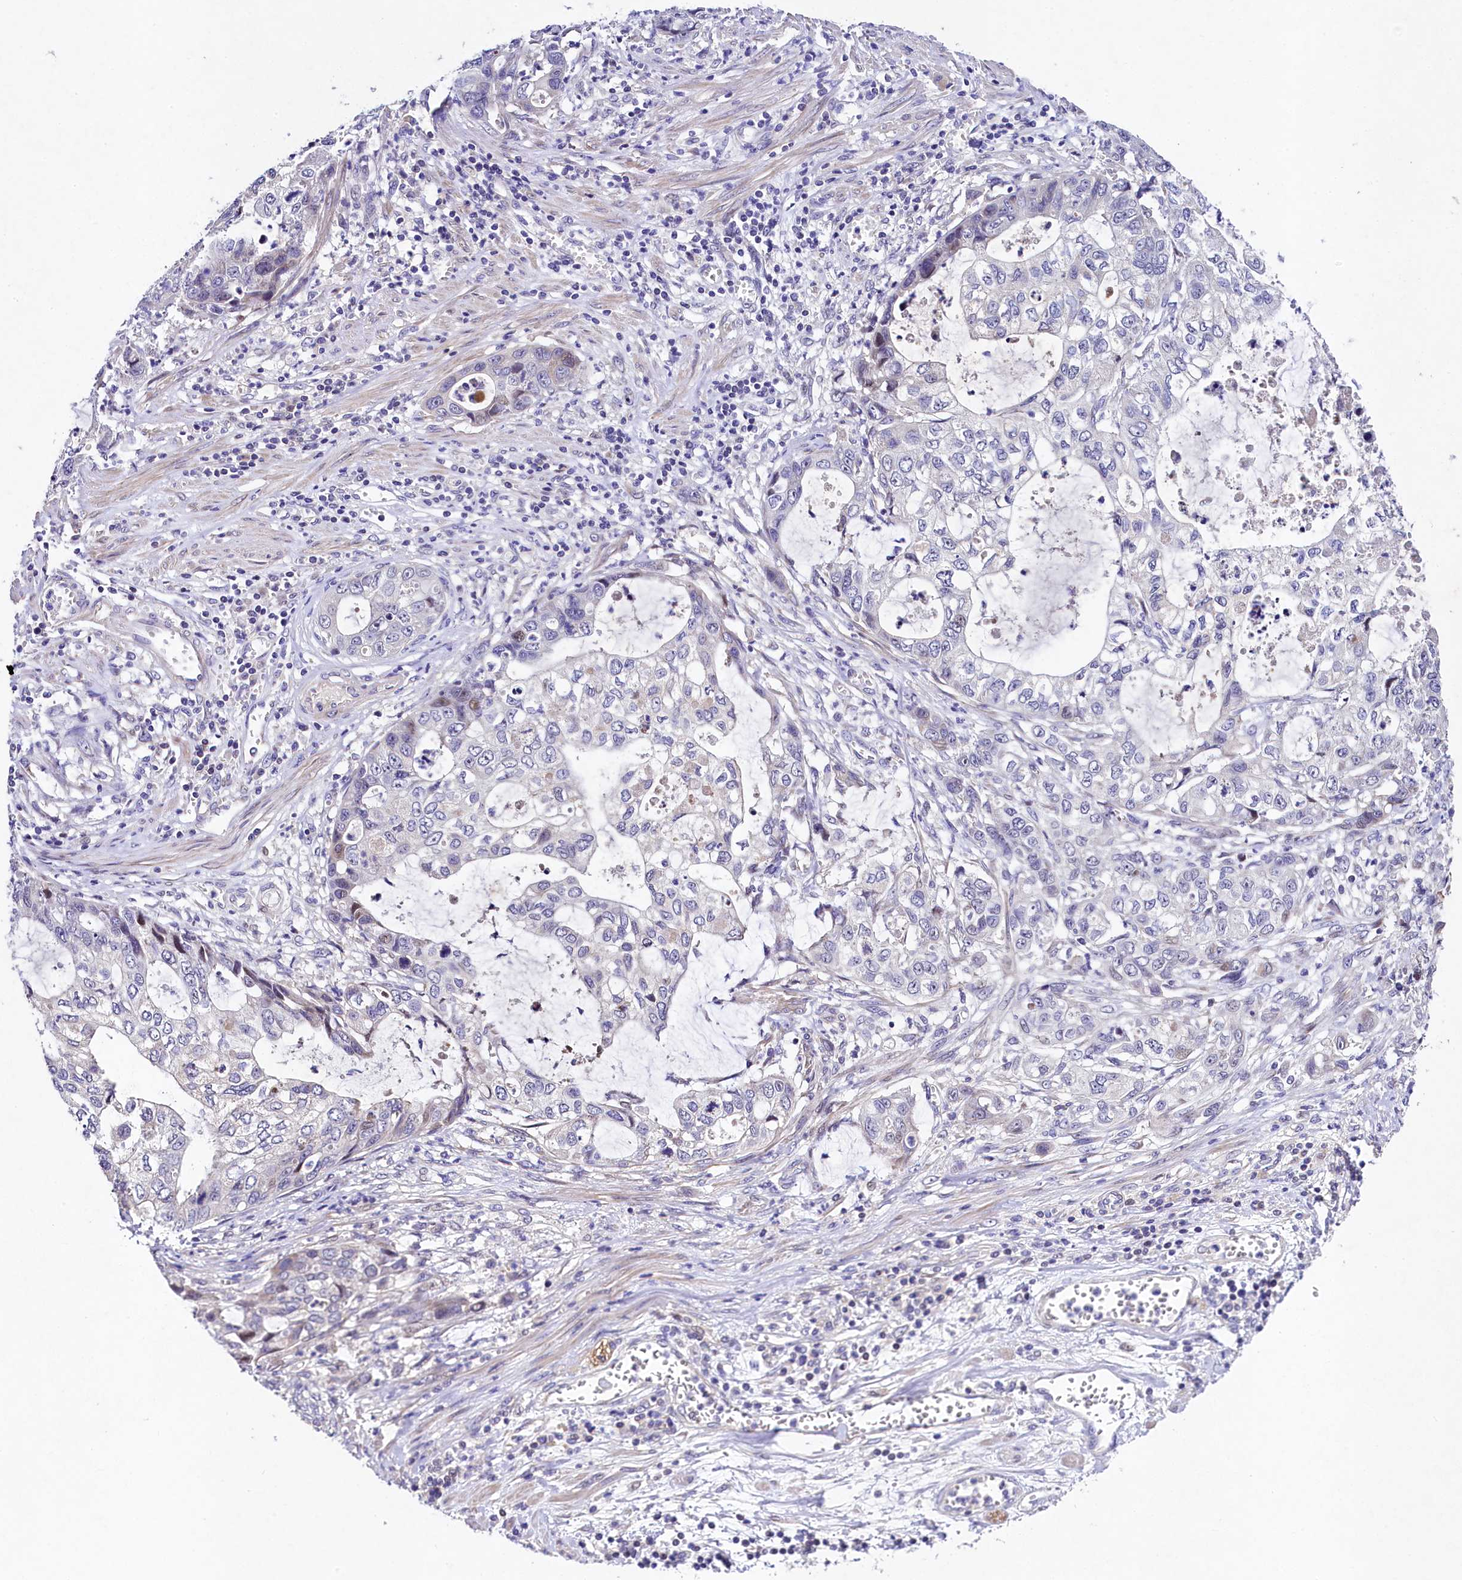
{"staining": {"intensity": "negative", "quantity": "none", "location": "none"}, "tissue": "stomach cancer", "cell_type": "Tumor cells", "image_type": "cancer", "snomed": [{"axis": "morphology", "description": "Adenocarcinoma, NOS"}, {"axis": "topography", "description": "Stomach, upper"}], "caption": "IHC photomicrograph of neoplastic tissue: stomach cancer (adenocarcinoma) stained with DAB demonstrates no significant protein staining in tumor cells.", "gene": "FXYD6", "patient": {"sex": "female", "age": 52}}